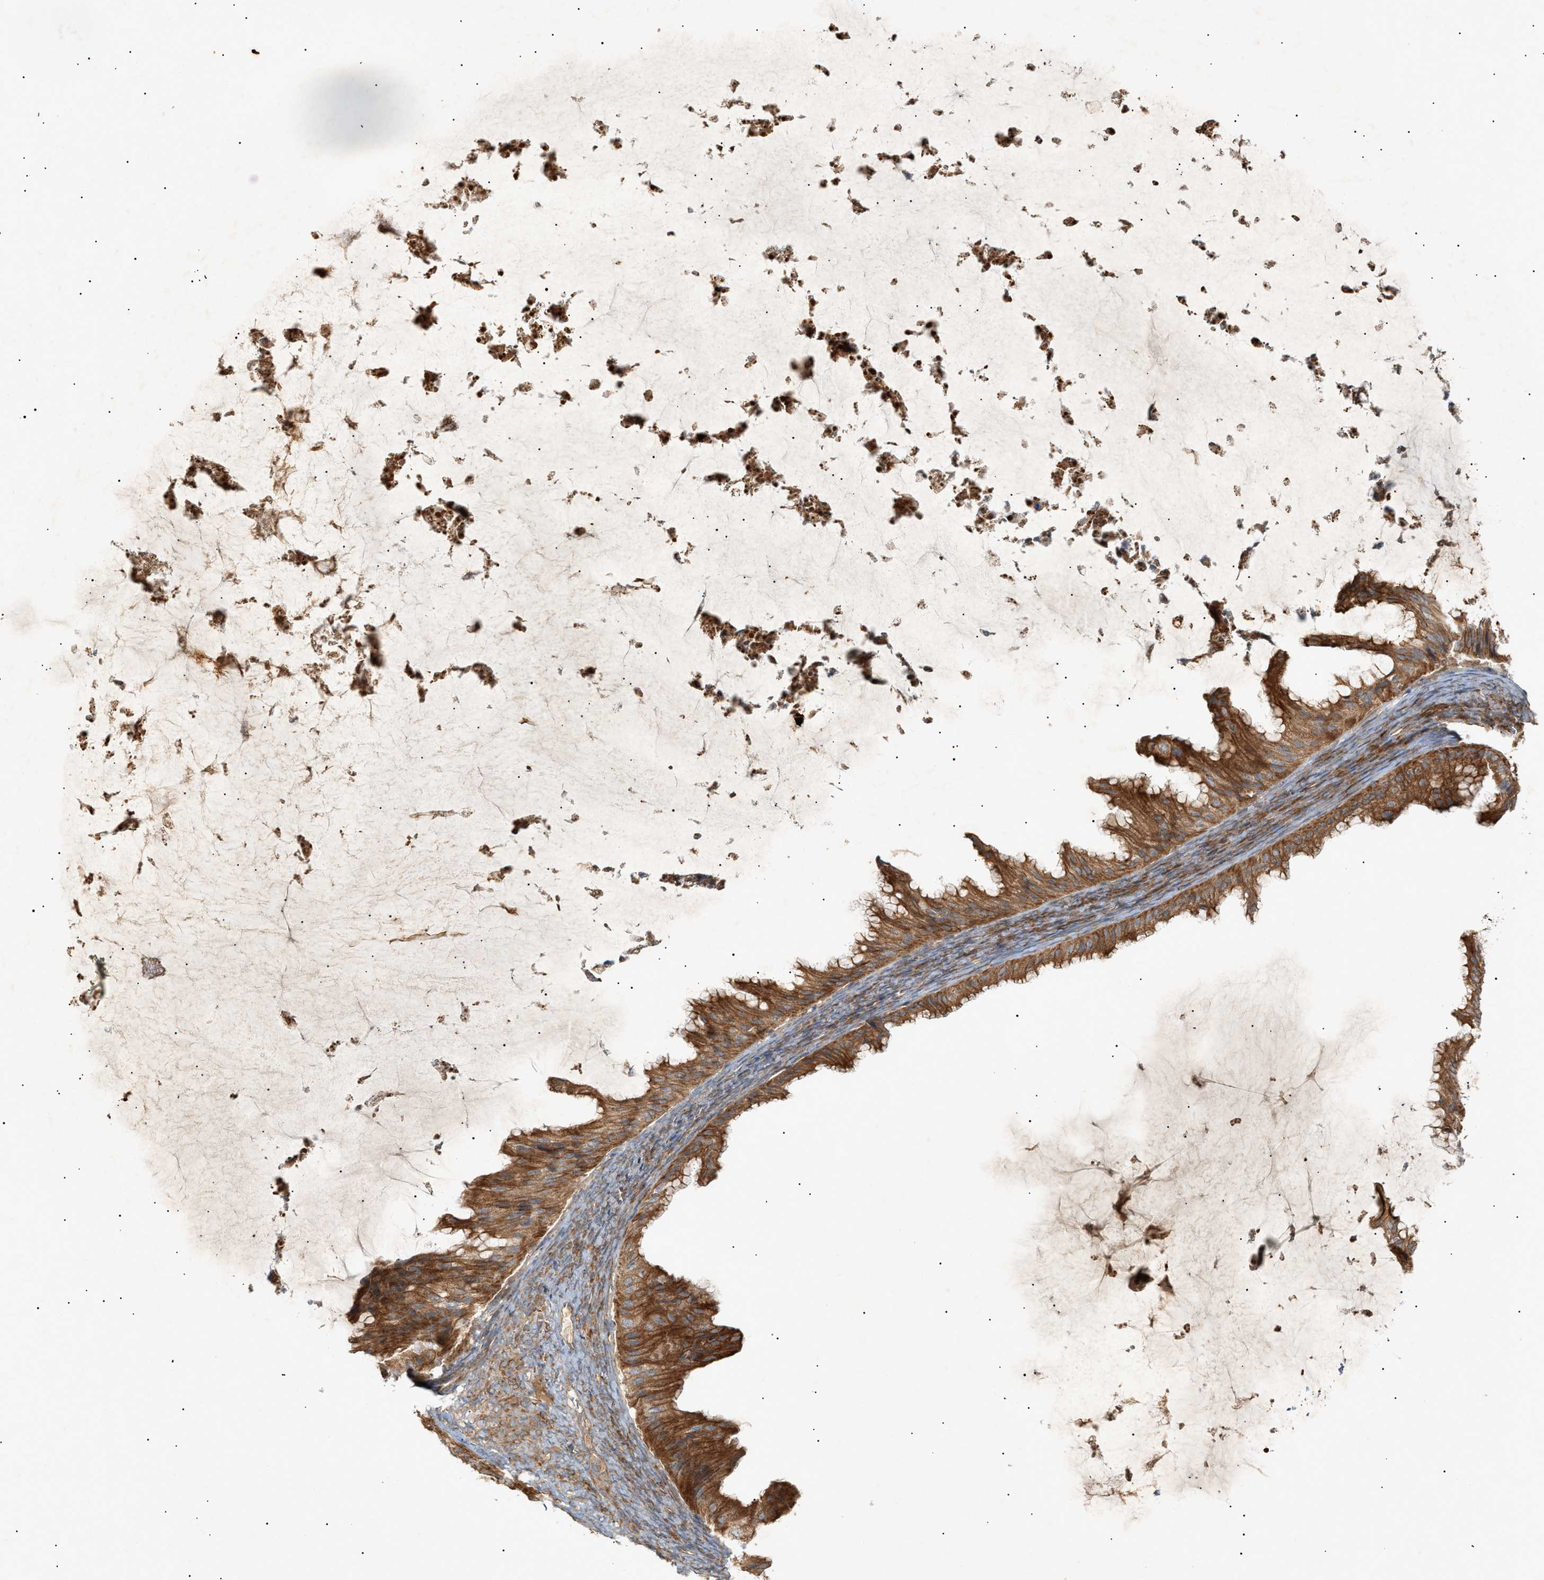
{"staining": {"intensity": "strong", "quantity": ">75%", "location": "cytoplasmic/membranous"}, "tissue": "ovarian cancer", "cell_type": "Tumor cells", "image_type": "cancer", "snomed": [{"axis": "morphology", "description": "Cystadenocarcinoma, mucinous, NOS"}, {"axis": "topography", "description": "Ovary"}], "caption": "A brown stain highlights strong cytoplasmic/membranous positivity of a protein in ovarian cancer (mucinous cystadenocarcinoma) tumor cells.", "gene": "MTCH1", "patient": {"sex": "female", "age": 61}}